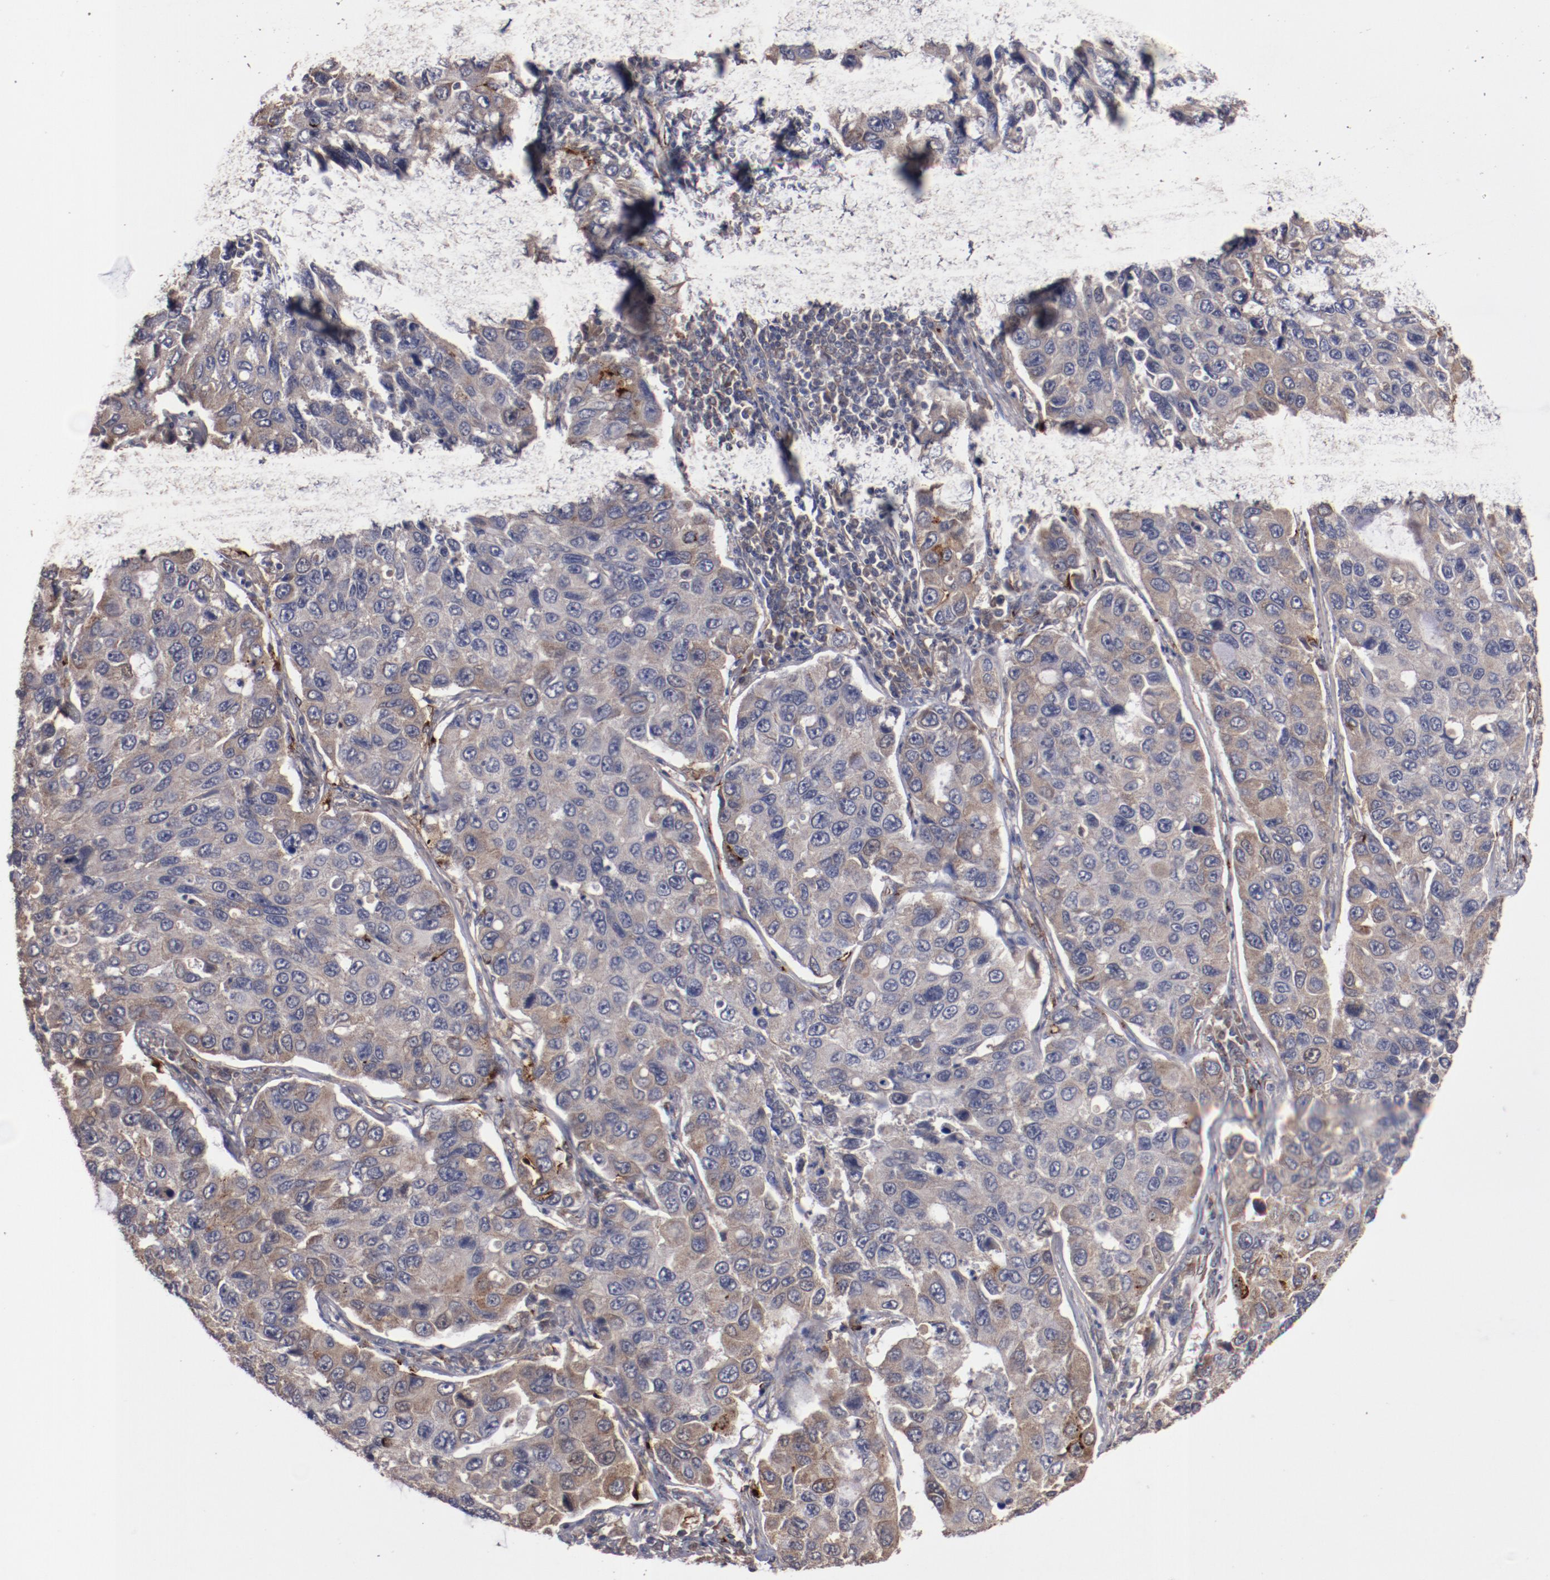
{"staining": {"intensity": "moderate", "quantity": "<25%", "location": "cytoplasmic/membranous"}, "tissue": "lung cancer", "cell_type": "Tumor cells", "image_type": "cancer", "snomed": [{"axis": "morphology", "description": "Adenocarcinoma, NOS"}, {"axis": "topography", "description": "Lung"}], "caption": "Tumor cells demonstrate low levels of moderate cytoplasmic/membranous staining in about <25% of cells in human adenocarcinoma (lung).", "gene": "DIPK2B", "patient": {"sex": "male", "age": 64}}